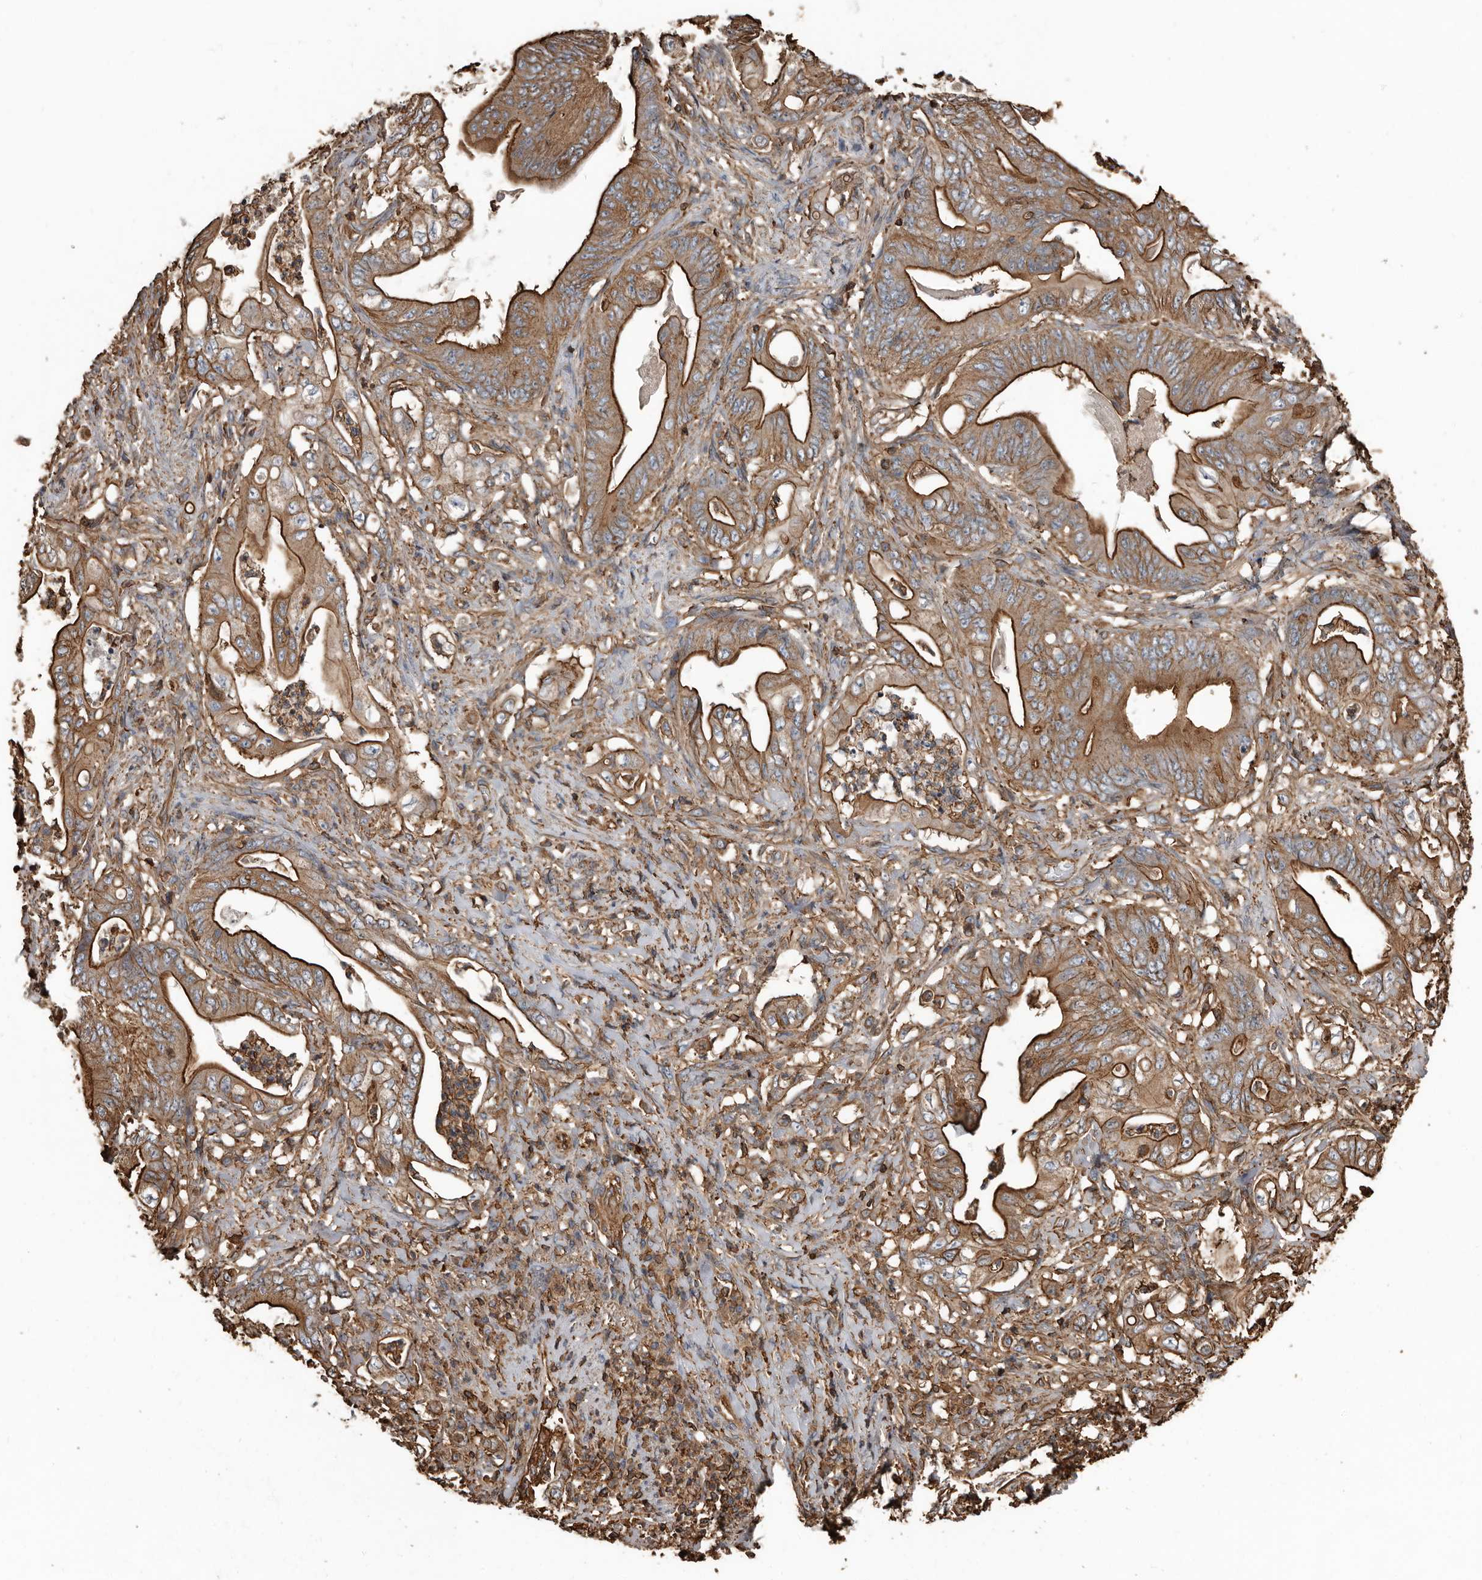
{"staining": {"intensity": "strong", "quantity": "25%-75%", "location": "cytoplasmic/membranous"}, "tissue": "stomach cancer", "cell_type": "Tumor cells", "image_type": "cancer", "snomed": [{"axis": "morphology", "description": "Adenocarcinoma, NOS"}, {"axis": "topography", "description": "Stomach"}], "caption": "The photomicrograph exhibits a brown stain indicating the presence of a protein in the cytoplasmic/membranous of tumor cells in stomach cancer. The staining was performed using DAB, with brown indicating positive protein expression. Nuclei are stained blue with hematoxylin.", "gene": "DENND6B", "patient": {"sex": "female", "age": 73}}